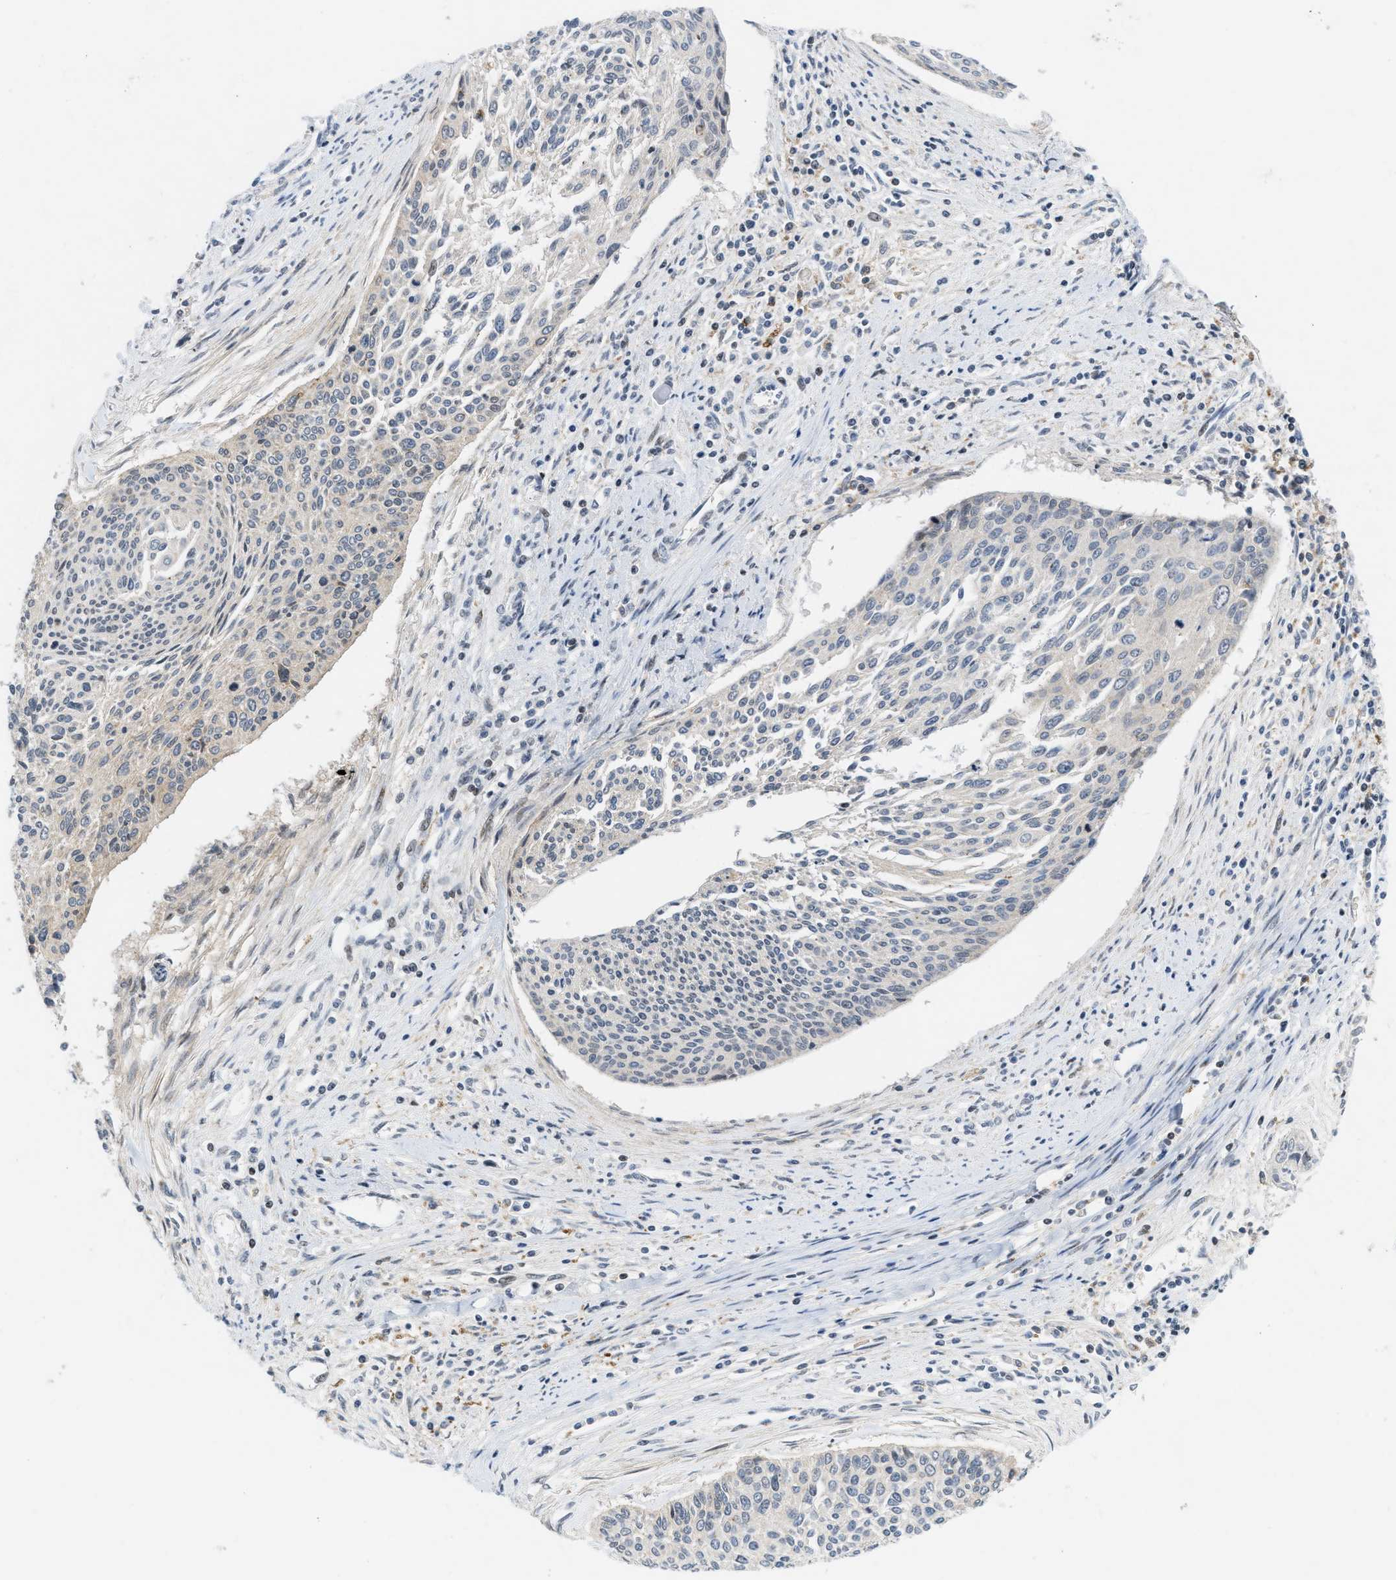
{"staining": {"intensity": "negative", "quantity": "none", "location": "none"}, "tissue": "cervical cancer", "cell_type": "Tumor cells", "image_type": "cancer", "snomed": [{"axis": "morphology", "description": "Squamous cell carcinoma, NOS"}, {"axis": "topography", "description": "Cervix"}], "caption": "A micrograph of squamous cell carcinoma (cervical) stained for a protein demonstrates no brown staining in tumor cells.", "gene": "ING1", "patient": {"sex": "female", "age": 55}}